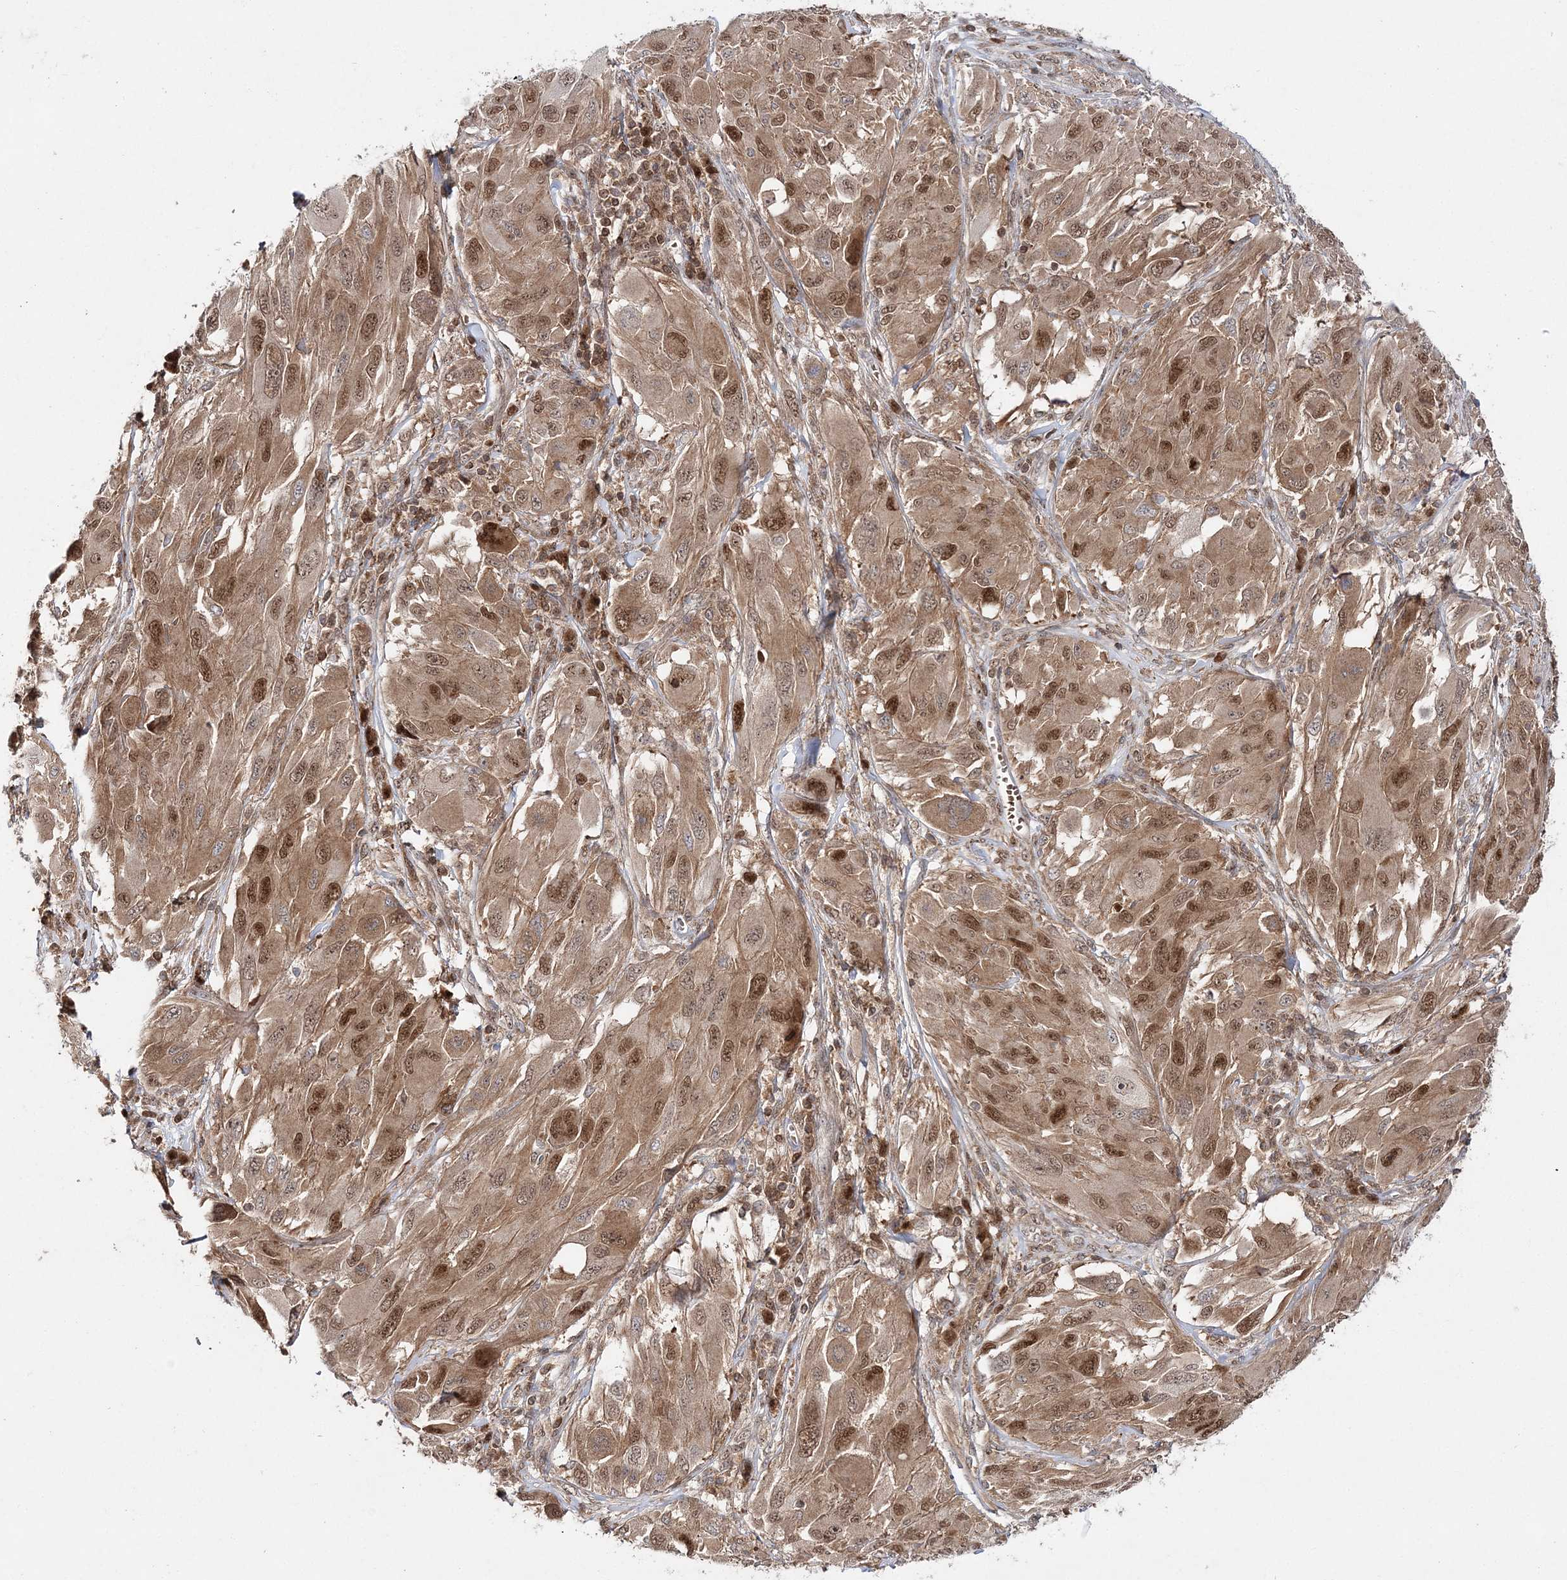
{"staining": {"intensity": "moderate", "quantity": ">75%", "location": "cytoplasmic/membranous,nuclear"}, "tissue": "melanoma", "cell_type": "Tumor cells", "image_type": "cancer", "snomed": [{"axis": "morphology", "description": "Malignant melanoma, NOS"}, {"axis": "topography", "description": "Skin"}], "caption": "Brown immunohistochemical staining in malignant melanoma reveals moderate cytoplasmic/membranous and nuclear staining in about >75% of tumor cells. The staining was performed using DAB, with brown indicating positive protein expression. Nuclei are stained blue with hematoxylin.", "gene": "NIF3L1", "patient": {"sex": "female", "age": 91}}